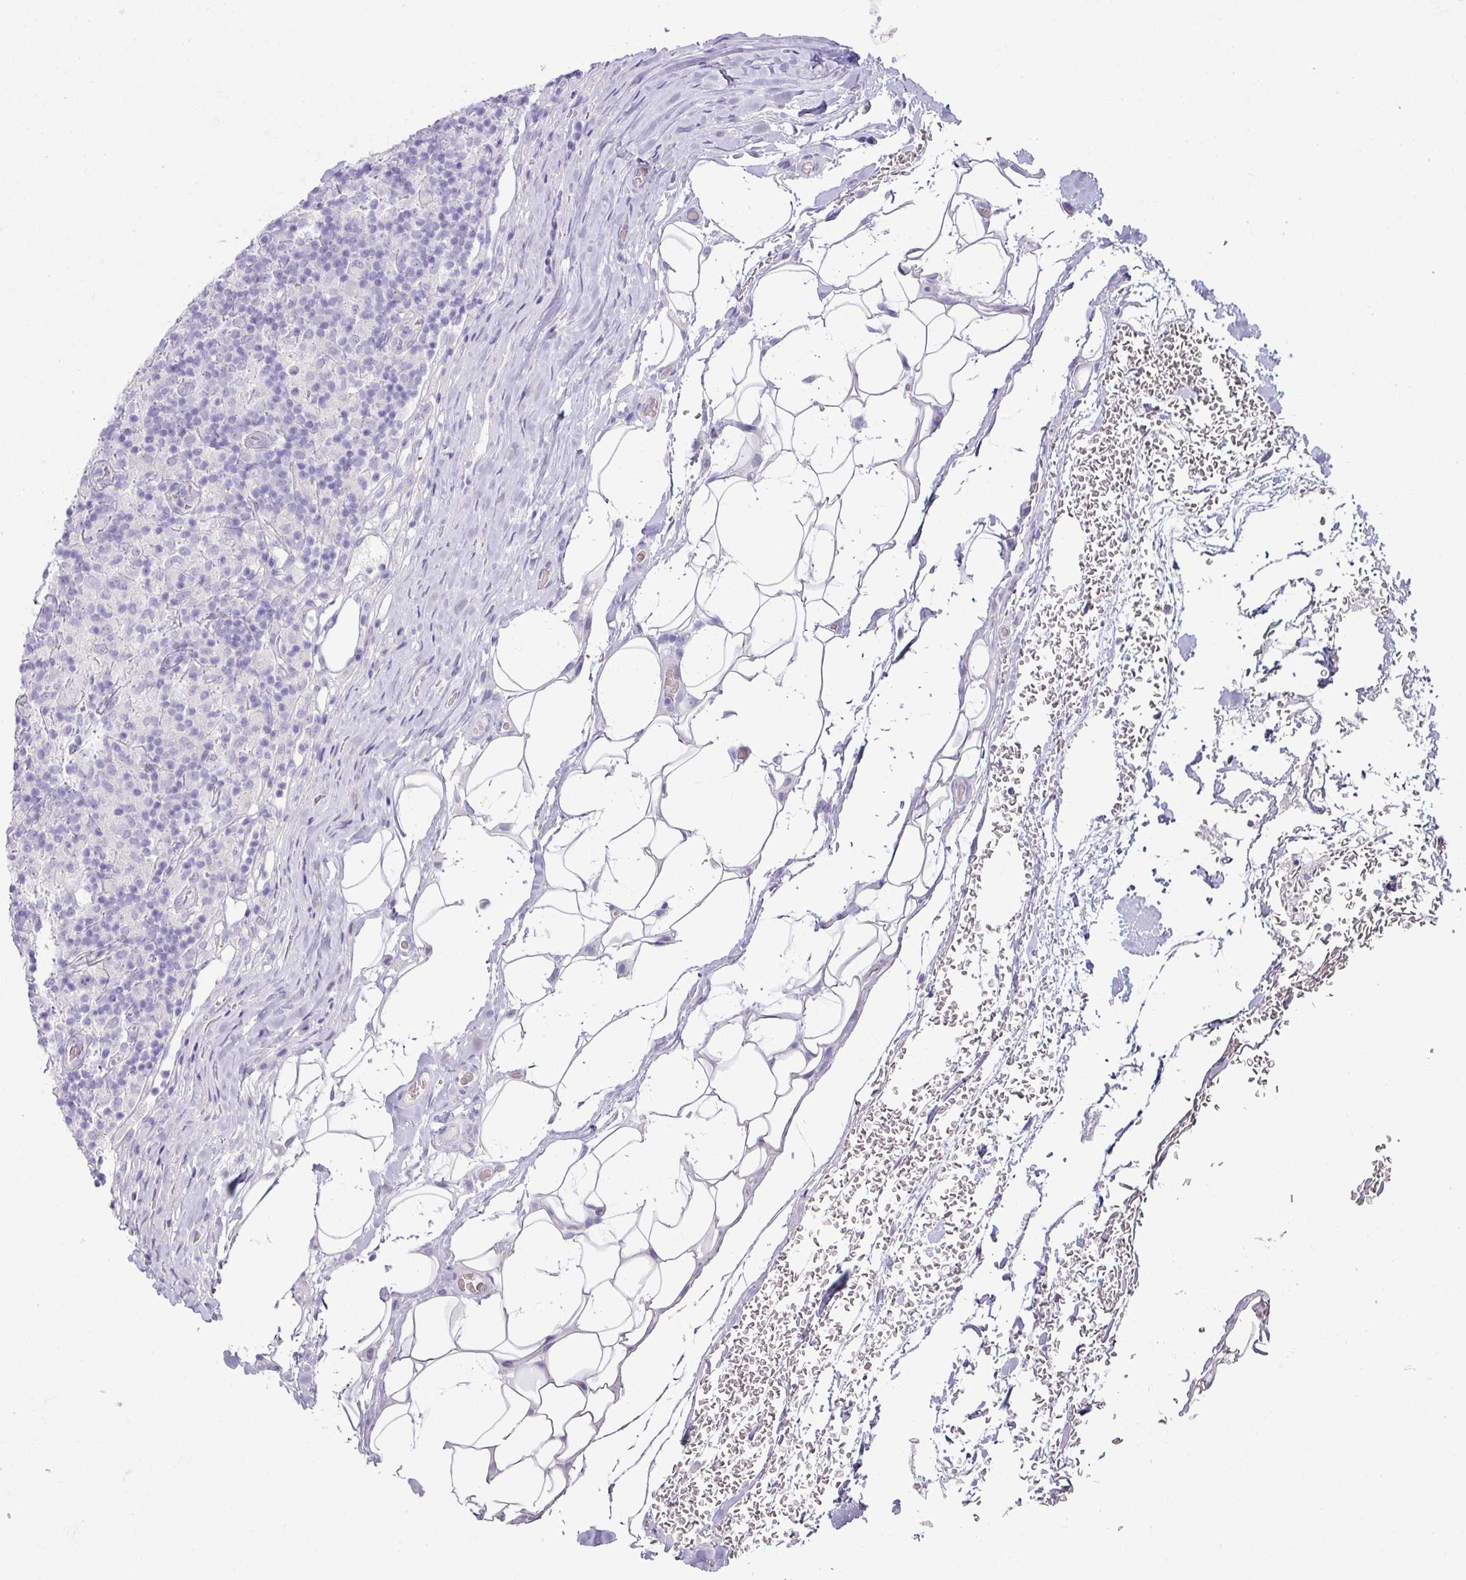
{"staining": {"intensity": "negative", "quantity": "none", "location": "none"}, "tissue": "lymphoma", "cell_type": "Tumor cells", "image_type": "cancer", "snomed": [{"axis": "morphology", "description": "Hodgkin's disease, NOS"}, {"axis": "topography", "description": "Lymph node"}], "caption": "The histopathology image displays no staining of tumor cells in lymphoma. (DAB IHC, high magnification).", "gene": "OR52N1", "patient": {"sex": "male", "age": 70}}